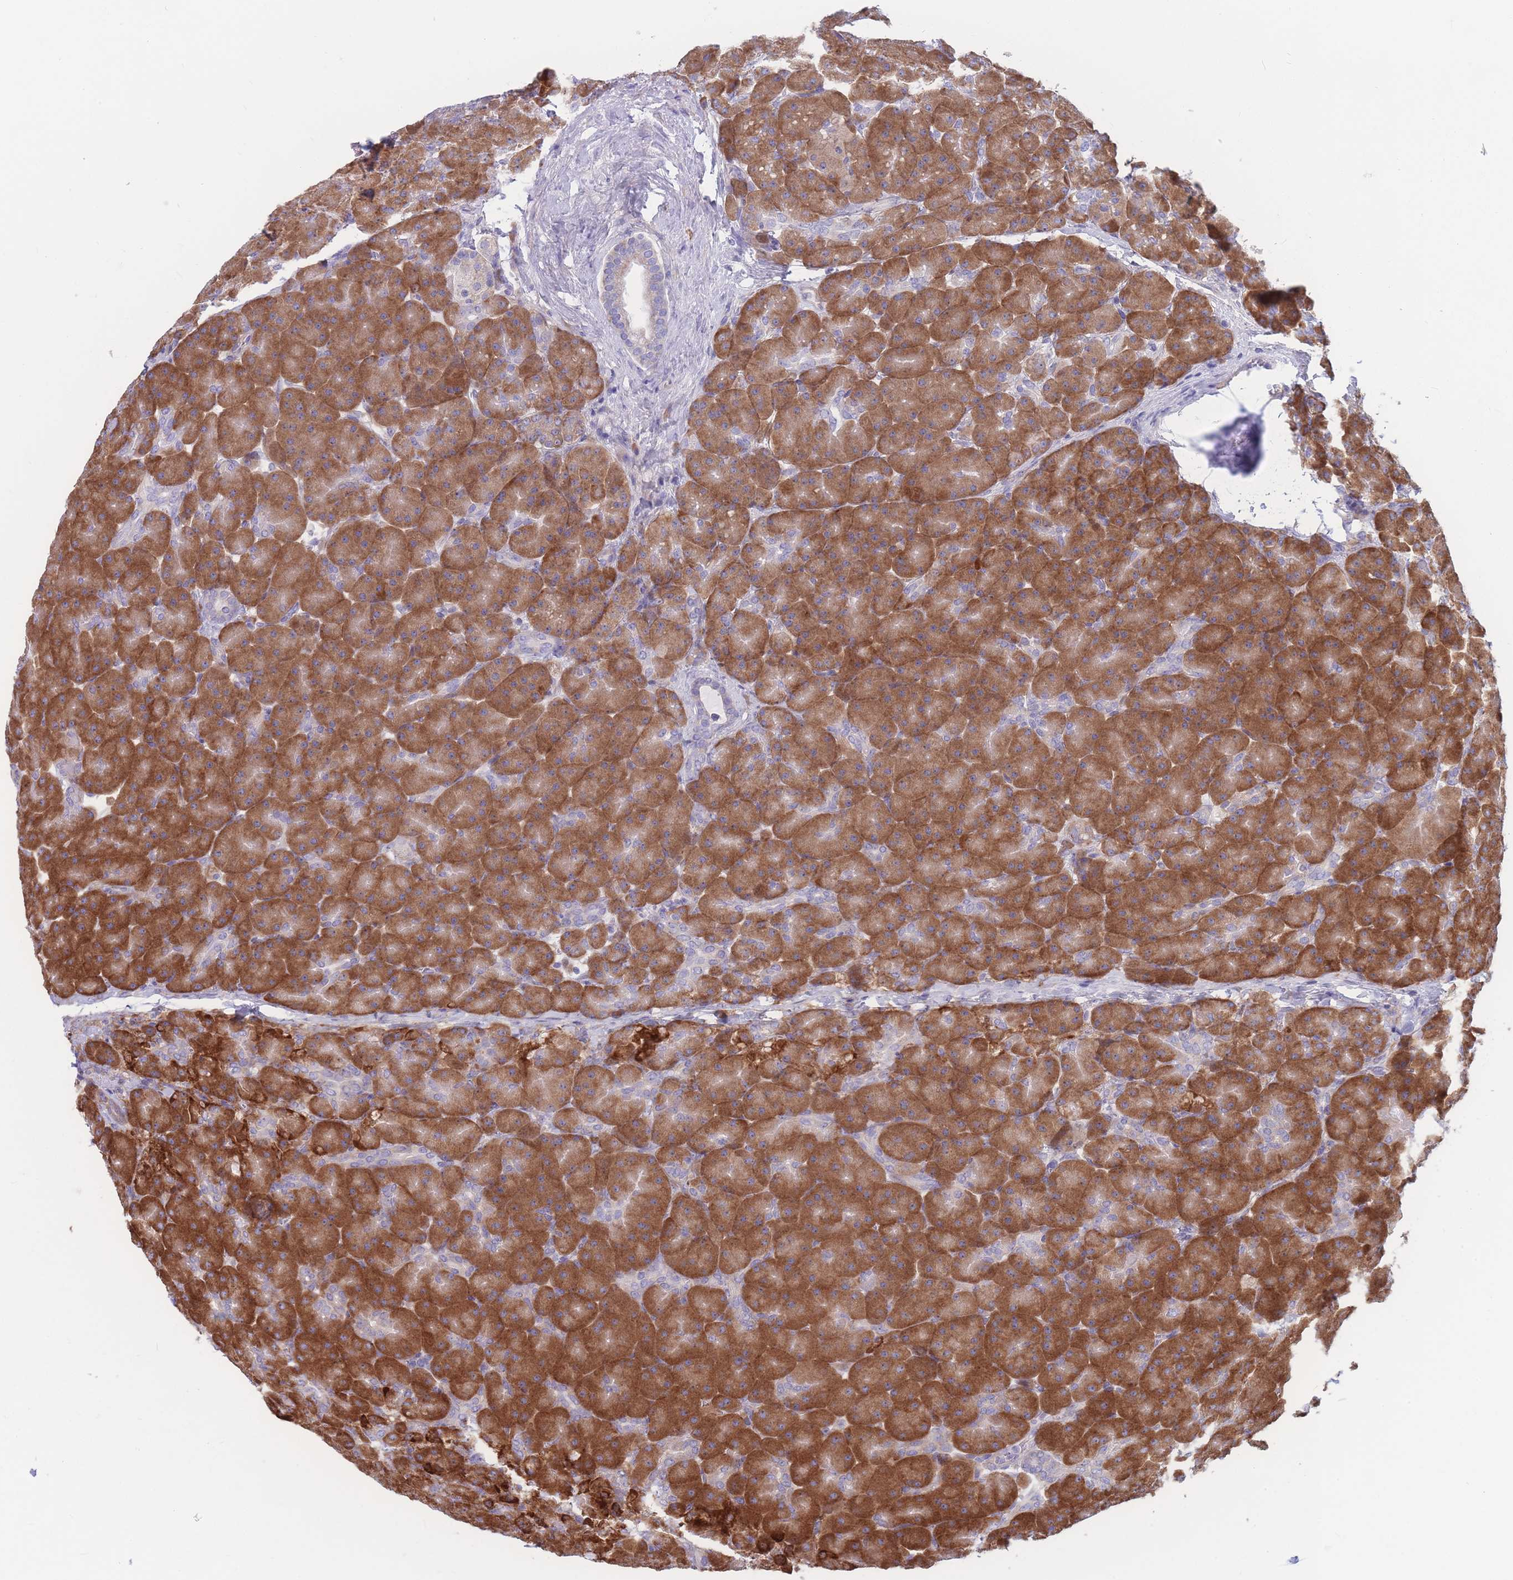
{"staining": {"intensity": "strong", "quantity": ">75%", "location": "cytoplasmic/membranous"}, "tissue": "pancreas", "cell_type": "Exocrine glandular cells", "image_type": "normal", "snomed": [{"axis": "morphology", "description": "Normal tissue, NOS"}, {"axis": "topography", "description": "Pancreas"}], "caption": "A brown stain labels strong cytoplasmic/membranous staining of a protein in exocrine glandular cells of normal human pancreas.", "gene": "RPL8", "patient": {"sex": "male", "age": 66}}